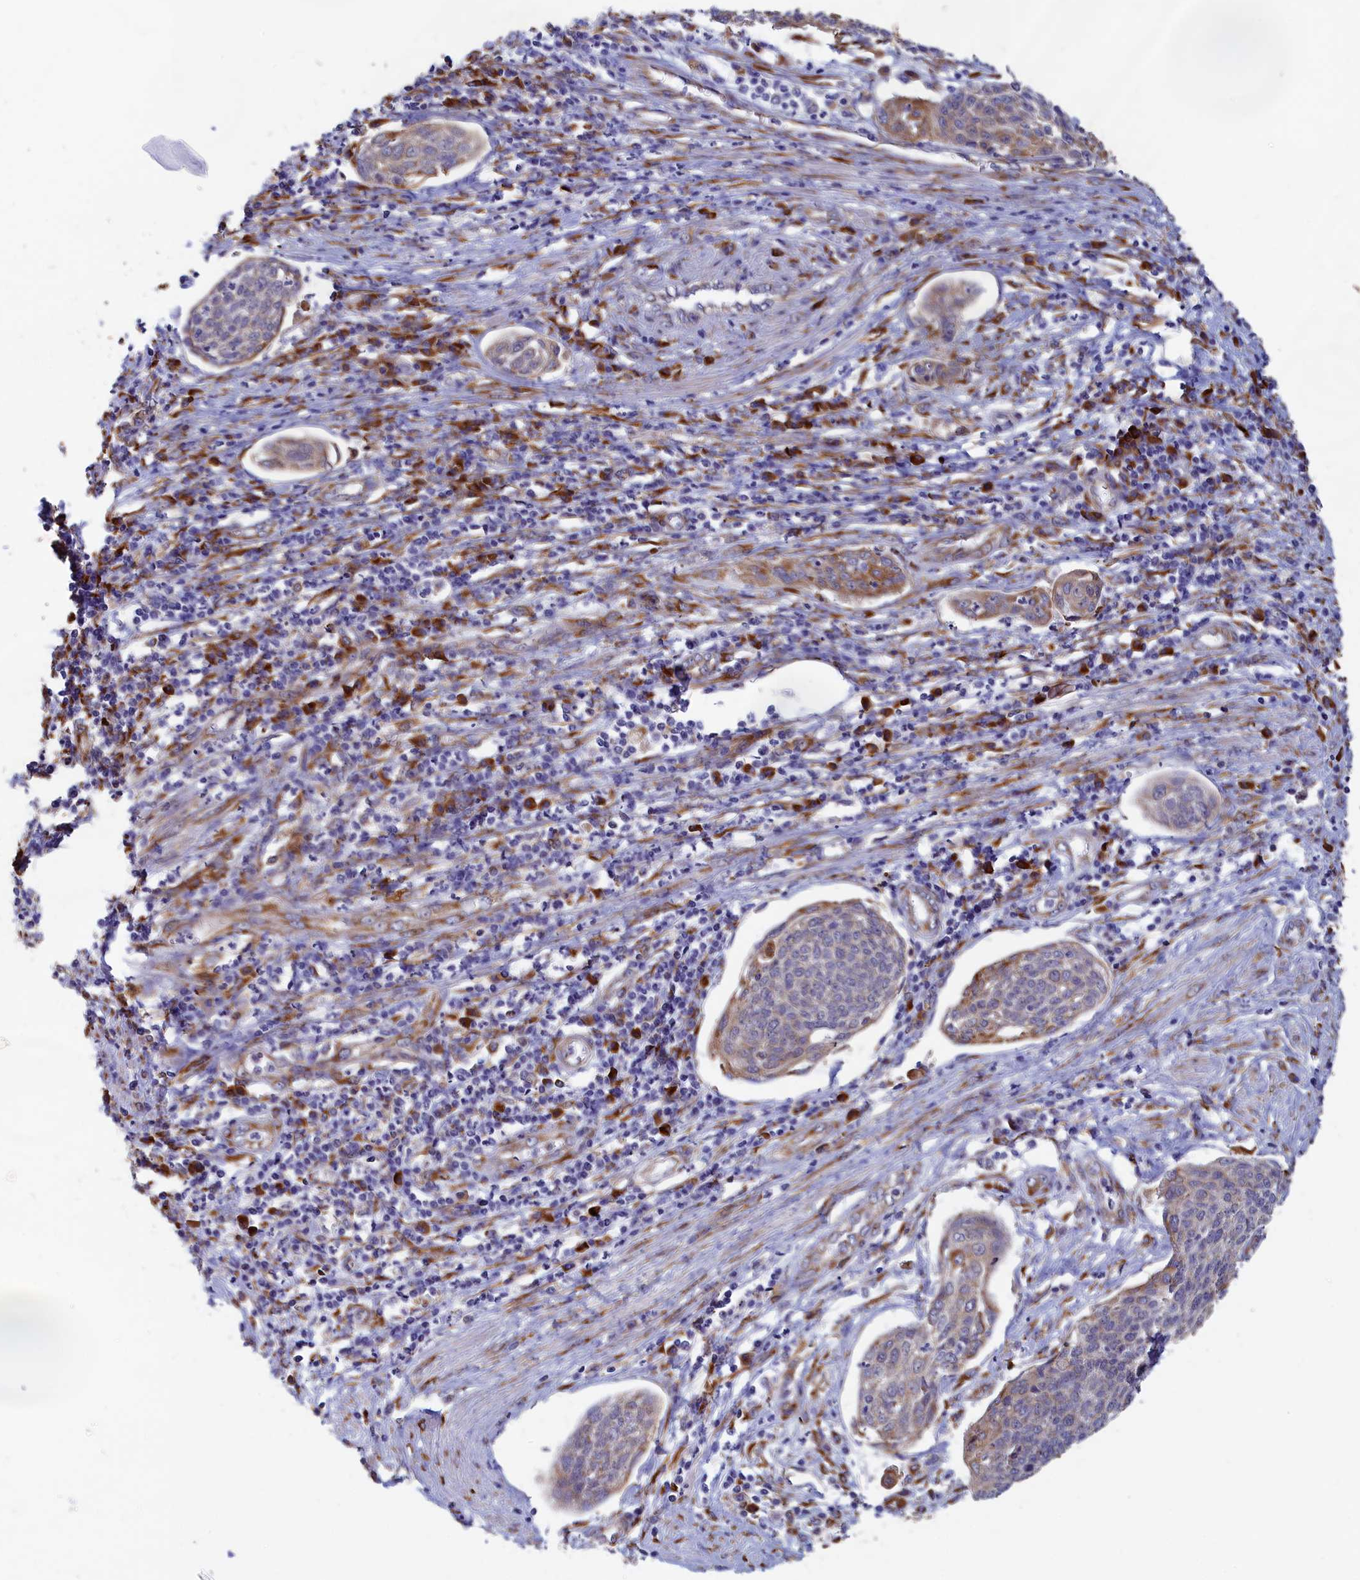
{"staining": {"intensity": "moderate", "quantity": "<25%", "location": "cytoplasmic/membranous"}, "tissue": "cervical cancer", "cell_type": "Tumor cells", "image_type": "cancer", "snomed": [{"axis": "morphology", "description": "Squamous cell carcinoma, NOS"}, {"axis": "topography", "description": "Cervix"}], "caption": "Human cervical cancer stained with a protein marker exhibits moderate staining in tumor cells.", "gene": "CCDC68", "patient": {"sex": "female", "age": 34}}